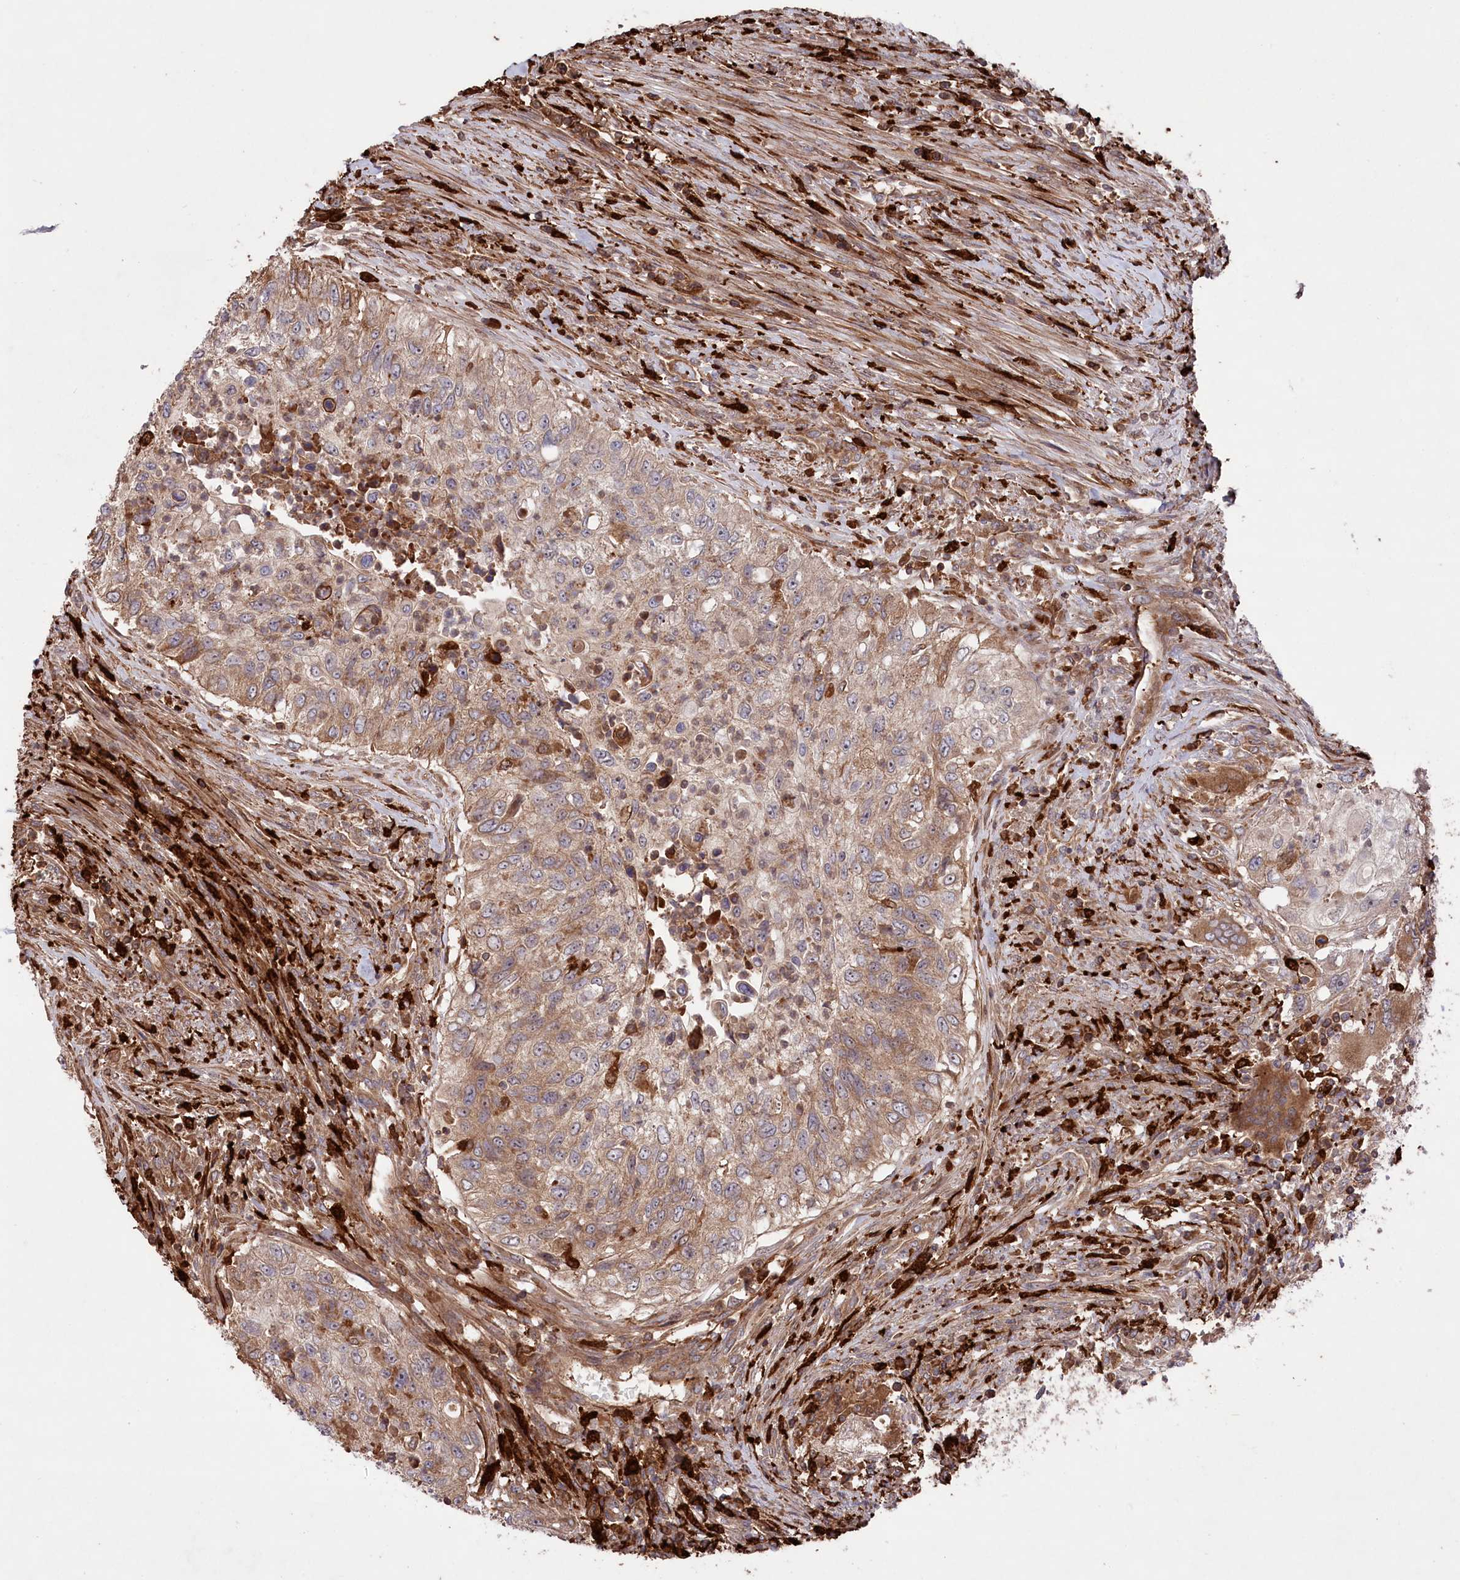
{"staining": {"intensity": "moderate", "quantity": ">75%", "location": "cytoplasmic/membranous"}, "tissue": "urothelial cancer", "cell_type": "Tumor cells", "image_type": "cancer", "snomed": [{"axis": "morphology", "description": "Urothelial carcinoma, High grade"}, {"axis": "topography", "description": "Urinary bladder"}], "caption": "Urothelial cancer tissue reveals moderate cytoplasmic/membranous expression in approximately >75% of tumor cells, visualized by immunohistochemistry. (Stains: DAB in brown, nuclei in blue, Microscopy: brightfield microscopy at high magnification).", "gene": "PPP1R21", "patient": {"sex": "female", "age": 60}}